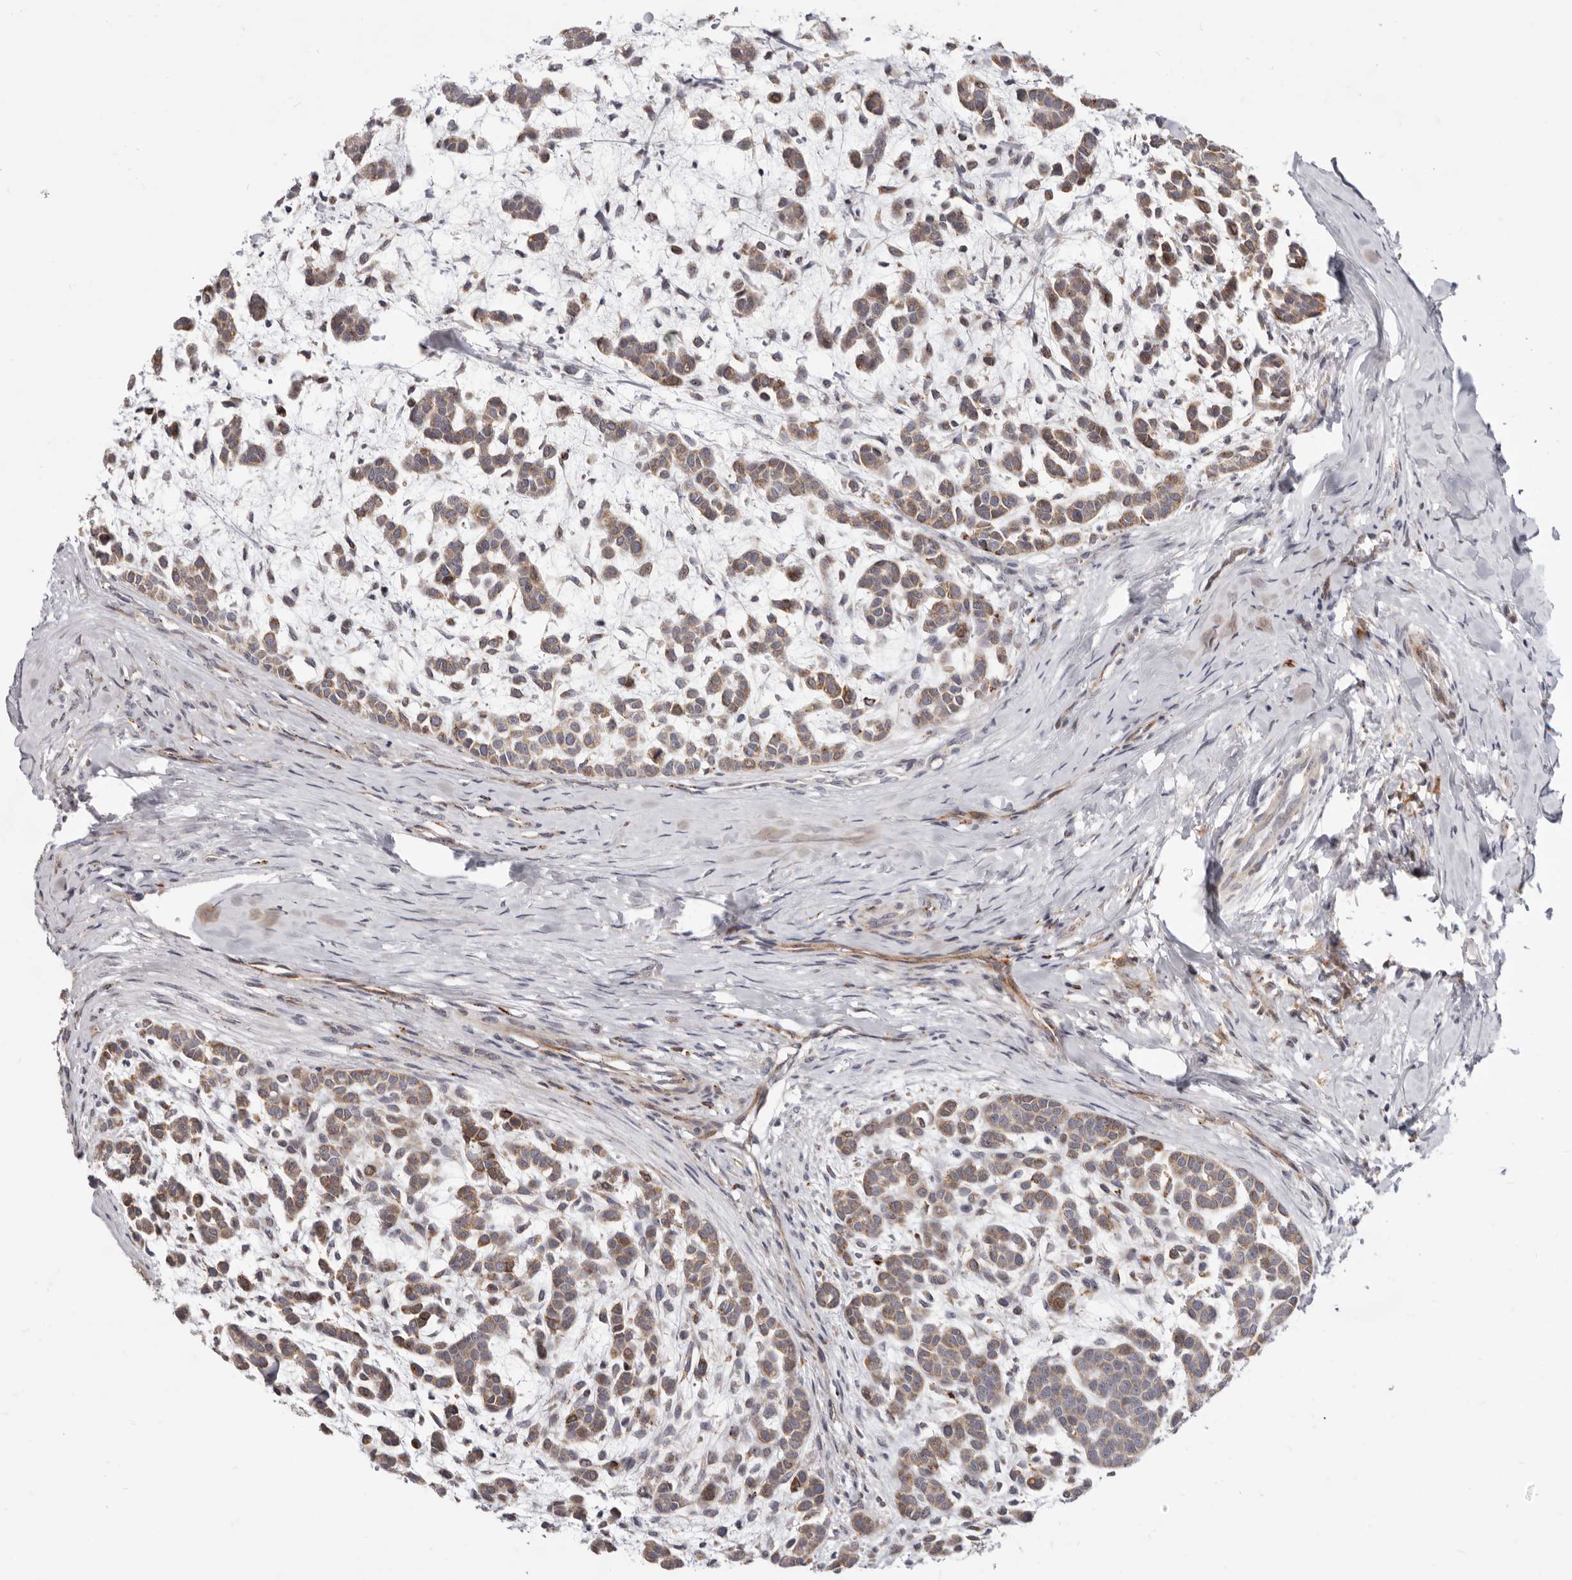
{"staining": {"intensity": "weak", "quantity": ">75%", "location": "cytoplasmic/membranous"}, "tissue": "head and neck cancer", "cell_type": "Tumor cells", "image_type": "cancer", "snomed": [{"axis": "morphology", "description": "Adenocarcinoma, NOS"}, {"axis": "morphology", "description": "Adenoma, NOS"}, {"axis": "topography", "description": "Head-Neck"}], "caption": "Human head and neck cancer stained with a brown dye displays weak cytoplasmic/membranous positive expression in approximately >75% of tumor cells.", "gene": "TOR3A", "patient": {"sex": "female", "age": 55}}